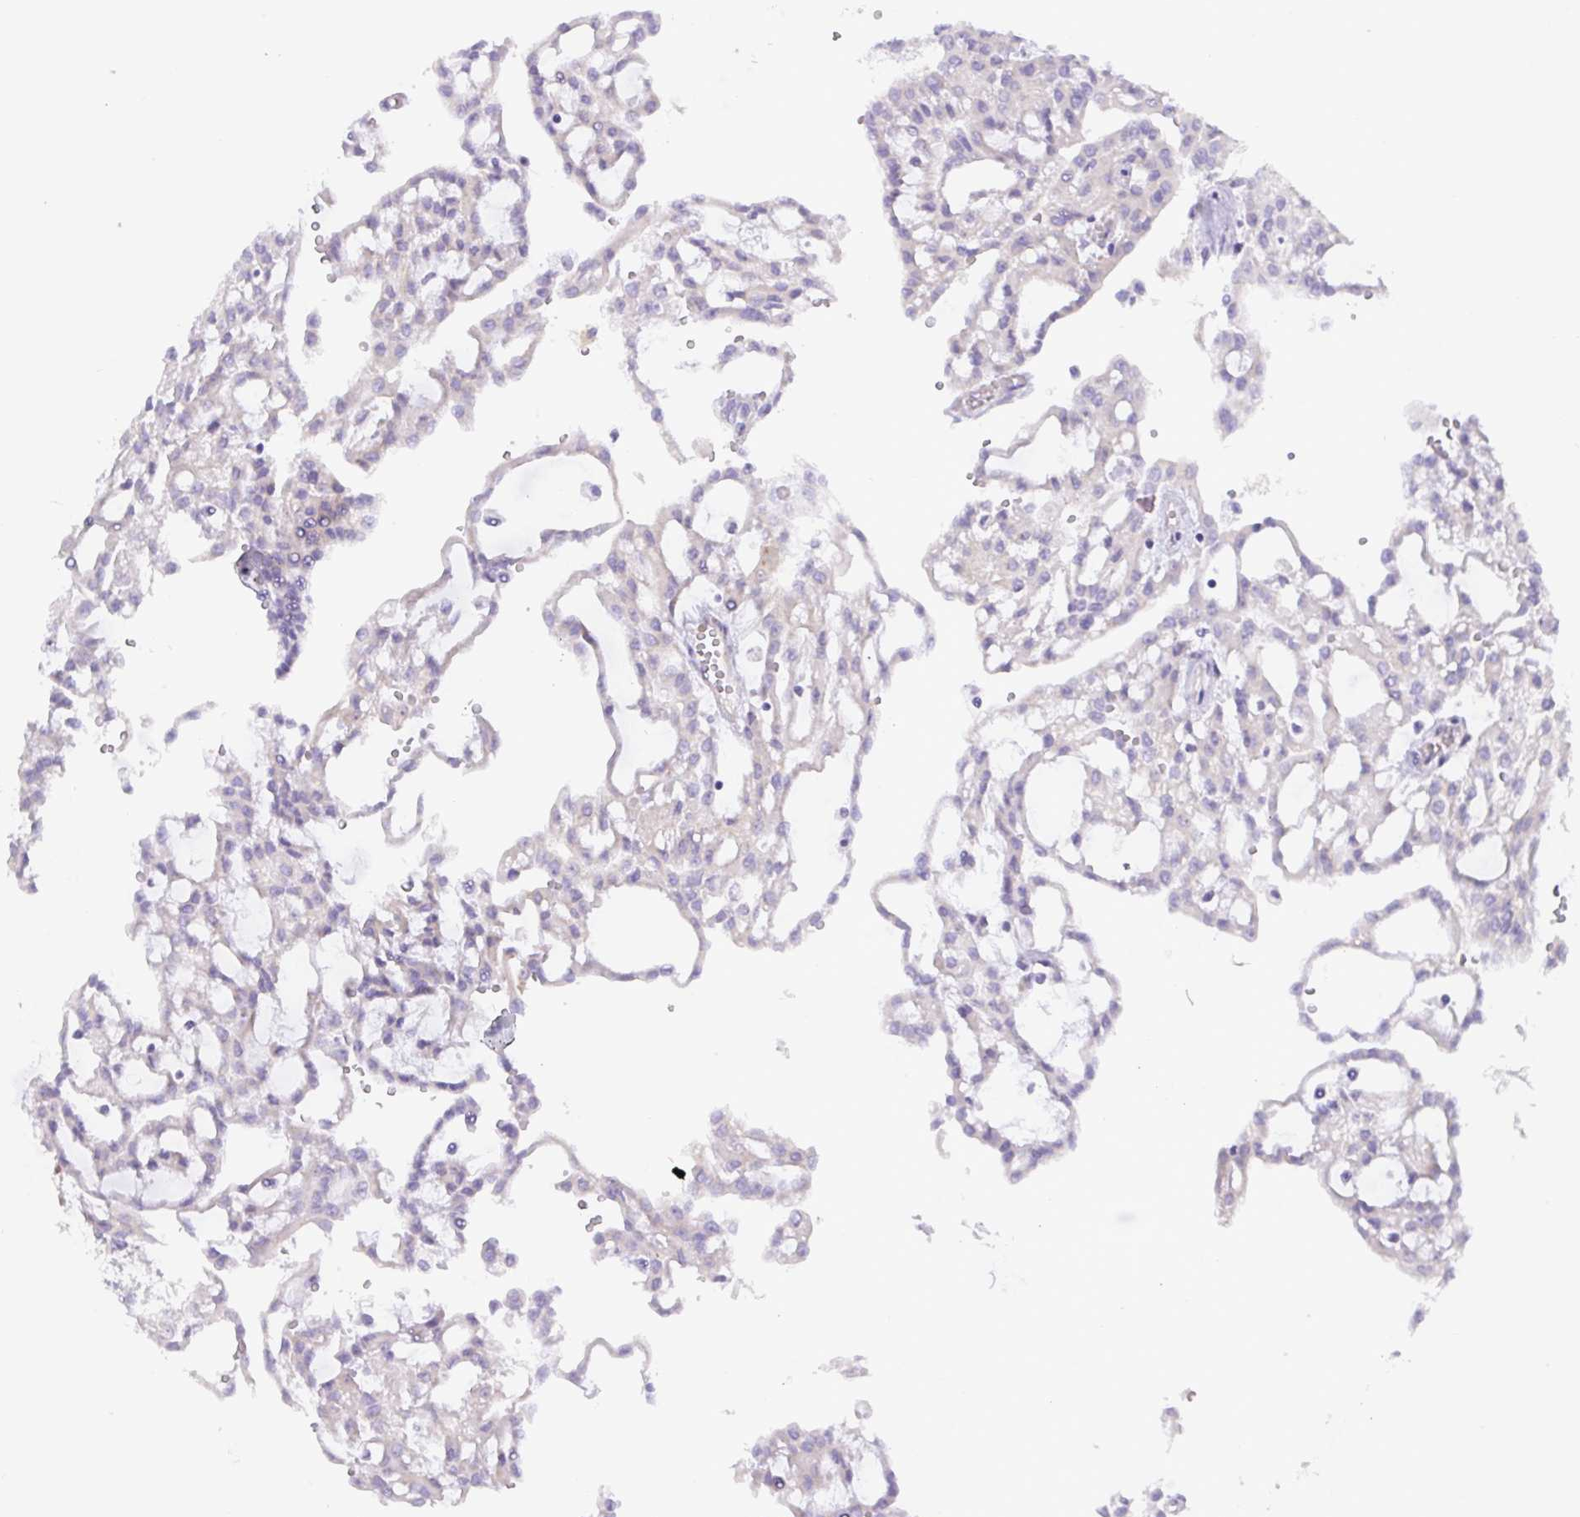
{"staining": {"intensity": "negative", "quantity": "none", "location": "none"}, "tissue": "renal cancer", "cell_type": "Tumor cells", "image_type": "cancer", "snomed": [{"axis": "morphology", "description": "Adenocarcinoma, NOS"}, {"axis": "topography", "description": "Kidney"}], "caption": "An image of human adenocarcinoma (renal) is negative for staining in tumor cells. (Stains: DAB immunohistochemistry (IHC) with hematoxylin counter stain, Microscopy: brightfield microscopy at high magnification).", "gene": "FAM177A1", "patient": {"sex": "male", "age": 63}}